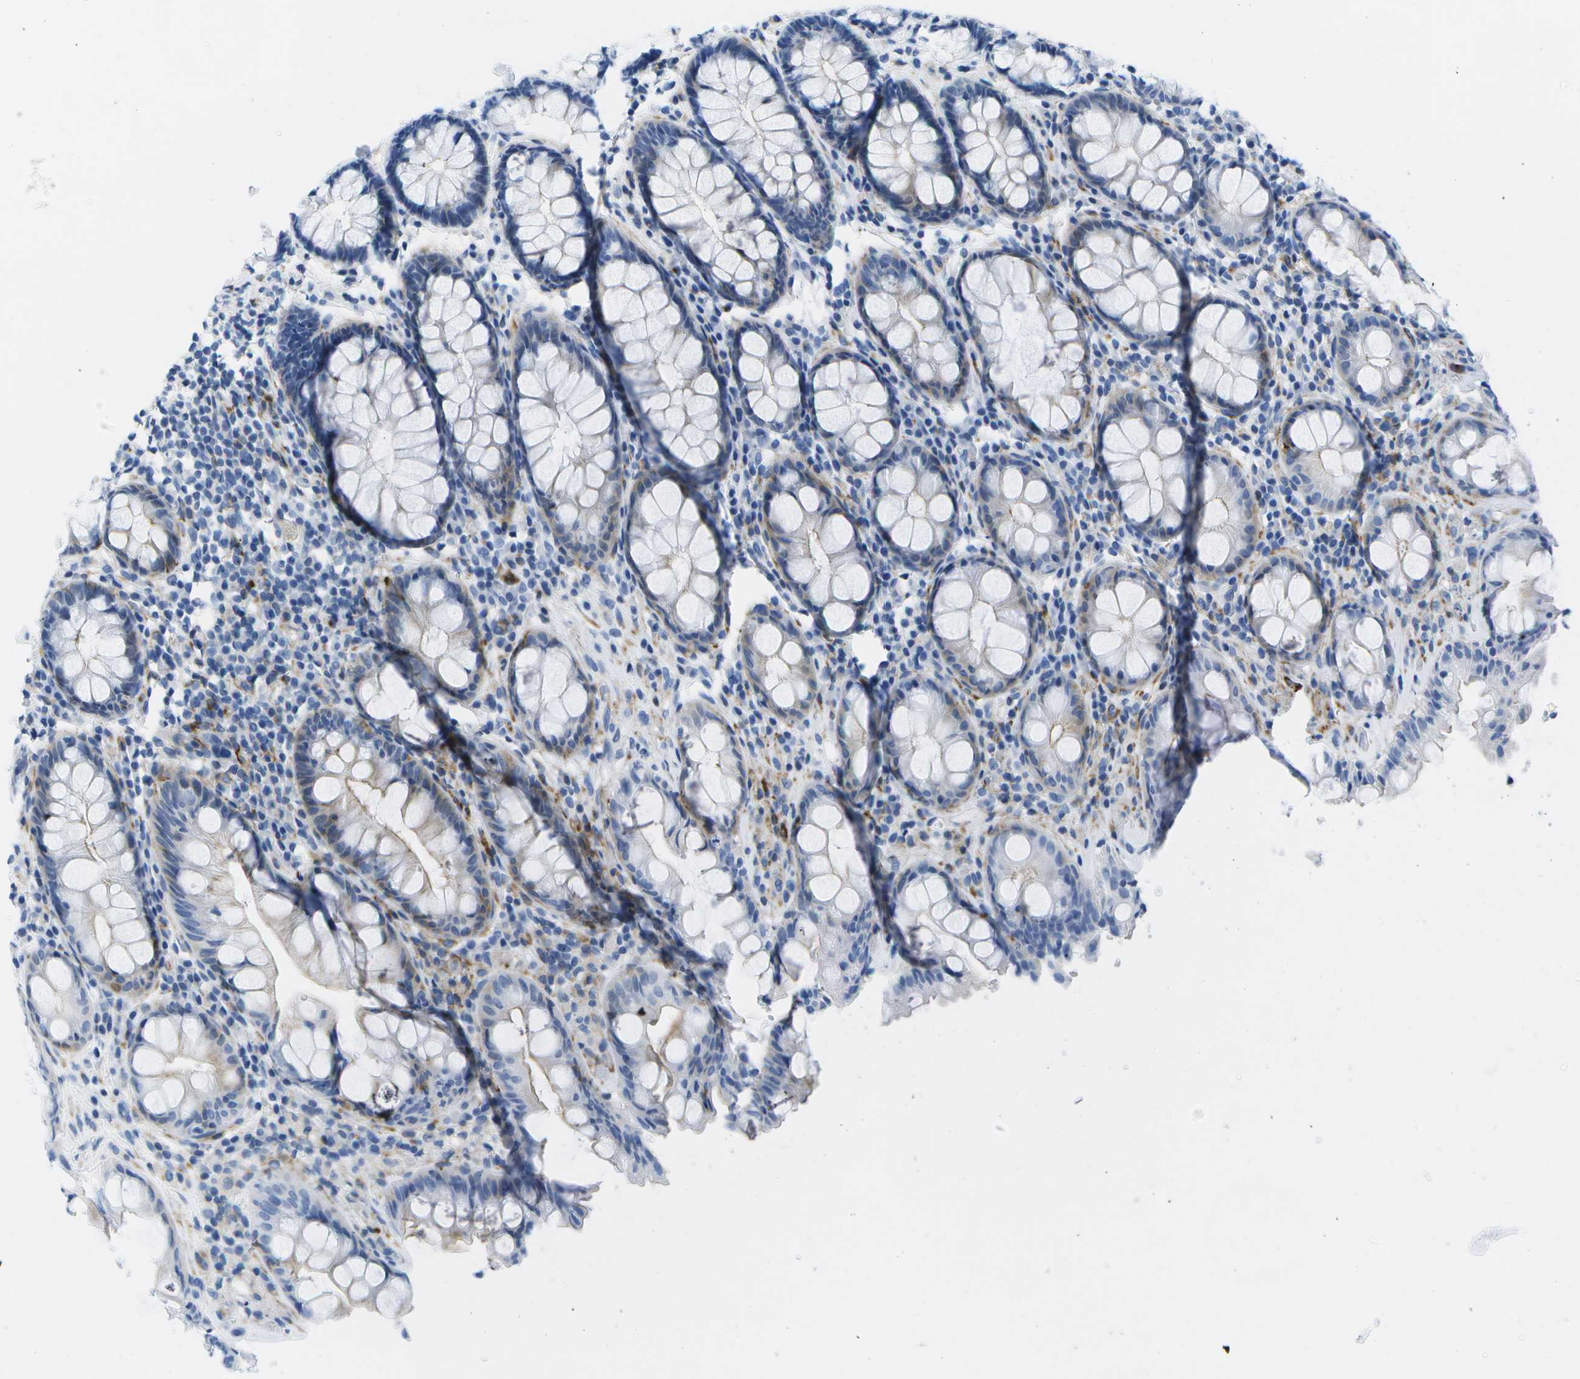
{"staining": {"intensity": "weak", "quantity": "<25%", "location": "cytoplasmic/membranous"}, "tissue": "rectum", "cell_type": "Glandular cells", "image_type": "normal", "snomed": [{"axis": "morphology", "description": "Normal tissue, NOS"}, {"axis": "topography", "description": "Rectum"}], "caption": "IHC photomicrograph of normal rectum: rectum stained with DAB (3,3'-diaminobenzidine) demonstrates no significant protein staining in glandular cells.", "gene": "ADGRG6", "patient": {"sex": "male", "age": 64}}